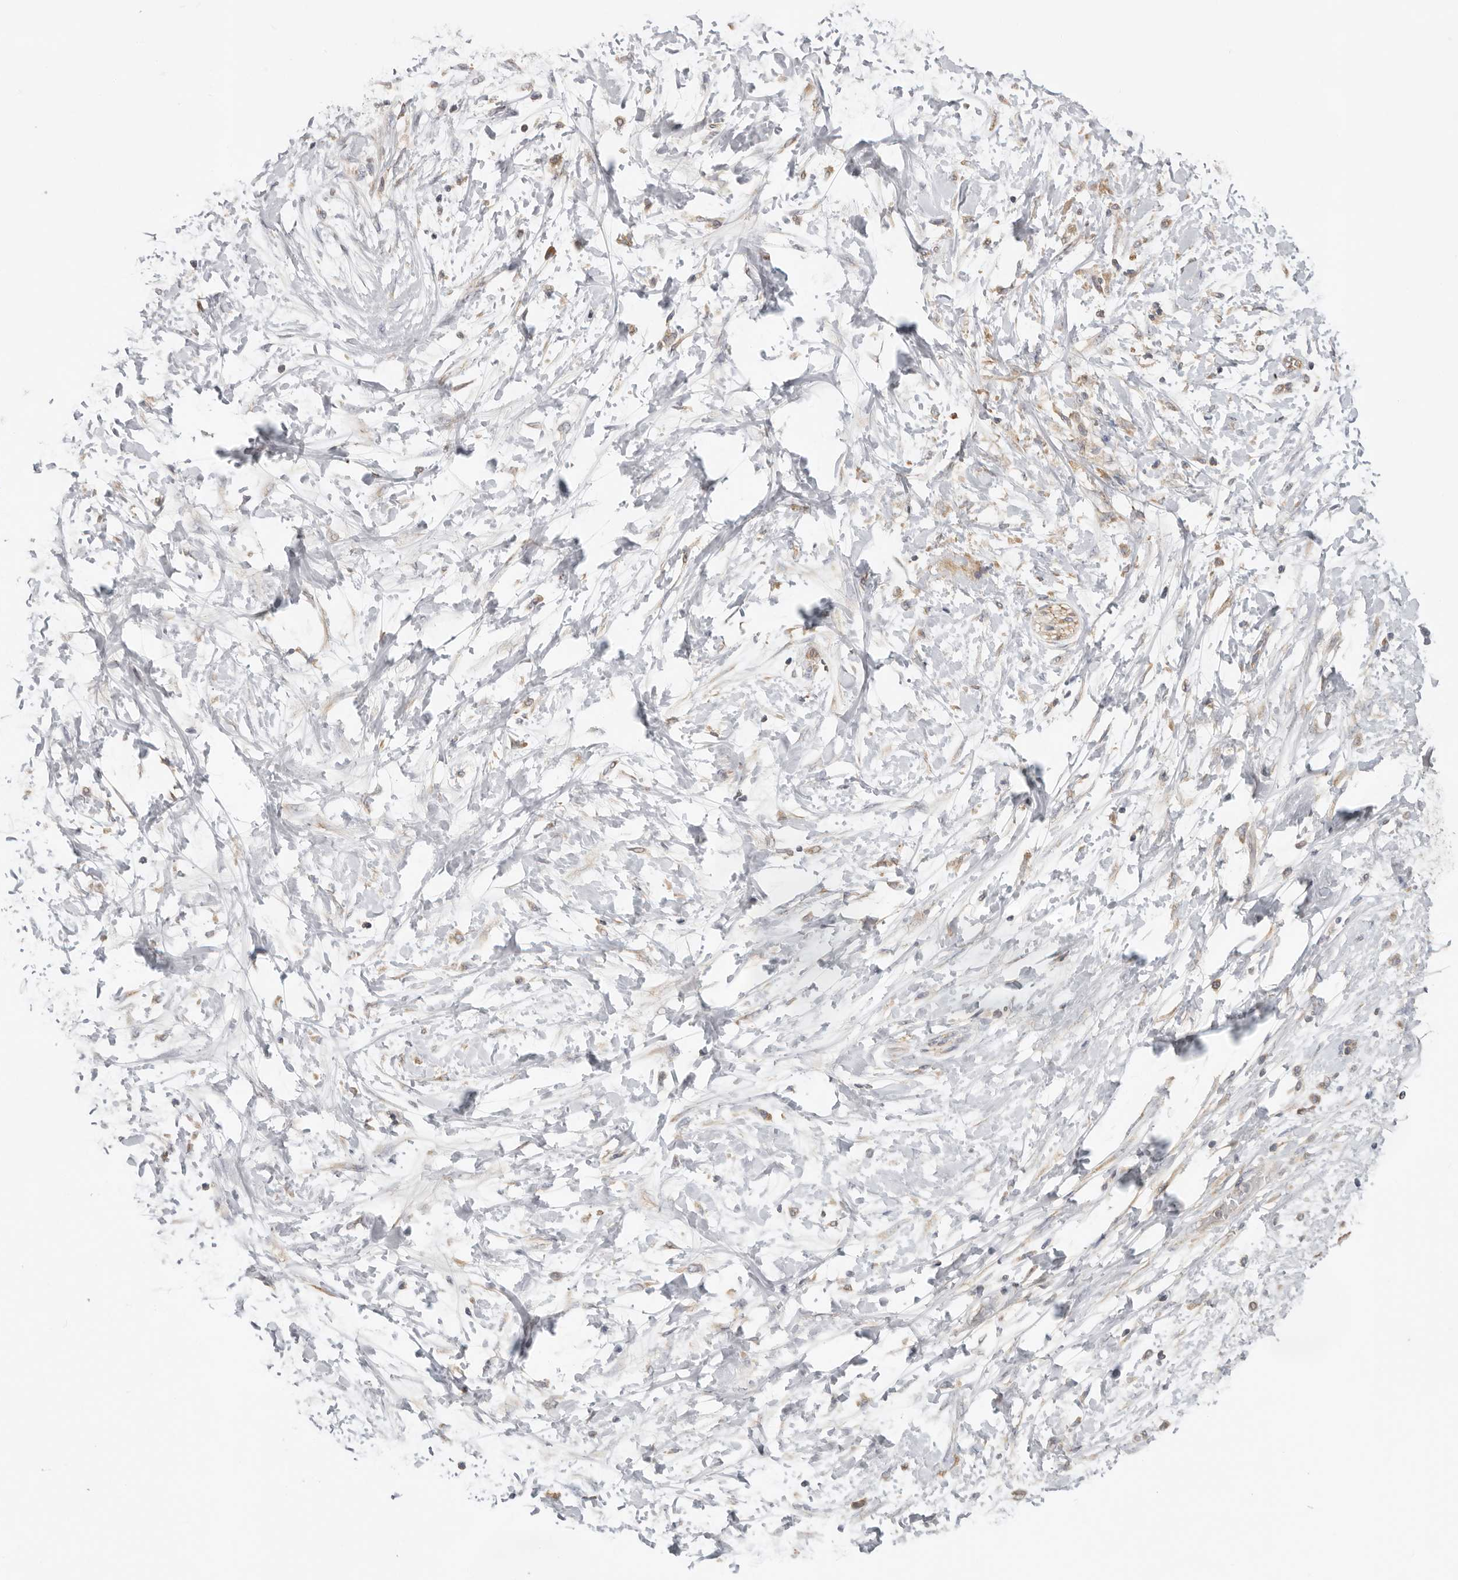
{"staining": {"intensity": "negative", "quantity": "none", "location": "none"}, "tissue": "adipose tissue", "cell_type": "Adipocytes", "image_type": "normal", "snomed": [{"axis": "morphology", "description": "Normal tissue, NOS"}, {"axis": "morphology", "description": "Adenocarcinoma, NOS"}, {"axis": "topography", "description": "Duodenum"}, {"axis": "topography", "description": "Peripheral nerve tissue"}], "caption": "Image shows no significant protein positivity in adipocytes of normal adipose tissue.", "gene": "PPP1R42", "patient": {"sex": "female", "age": 60}}